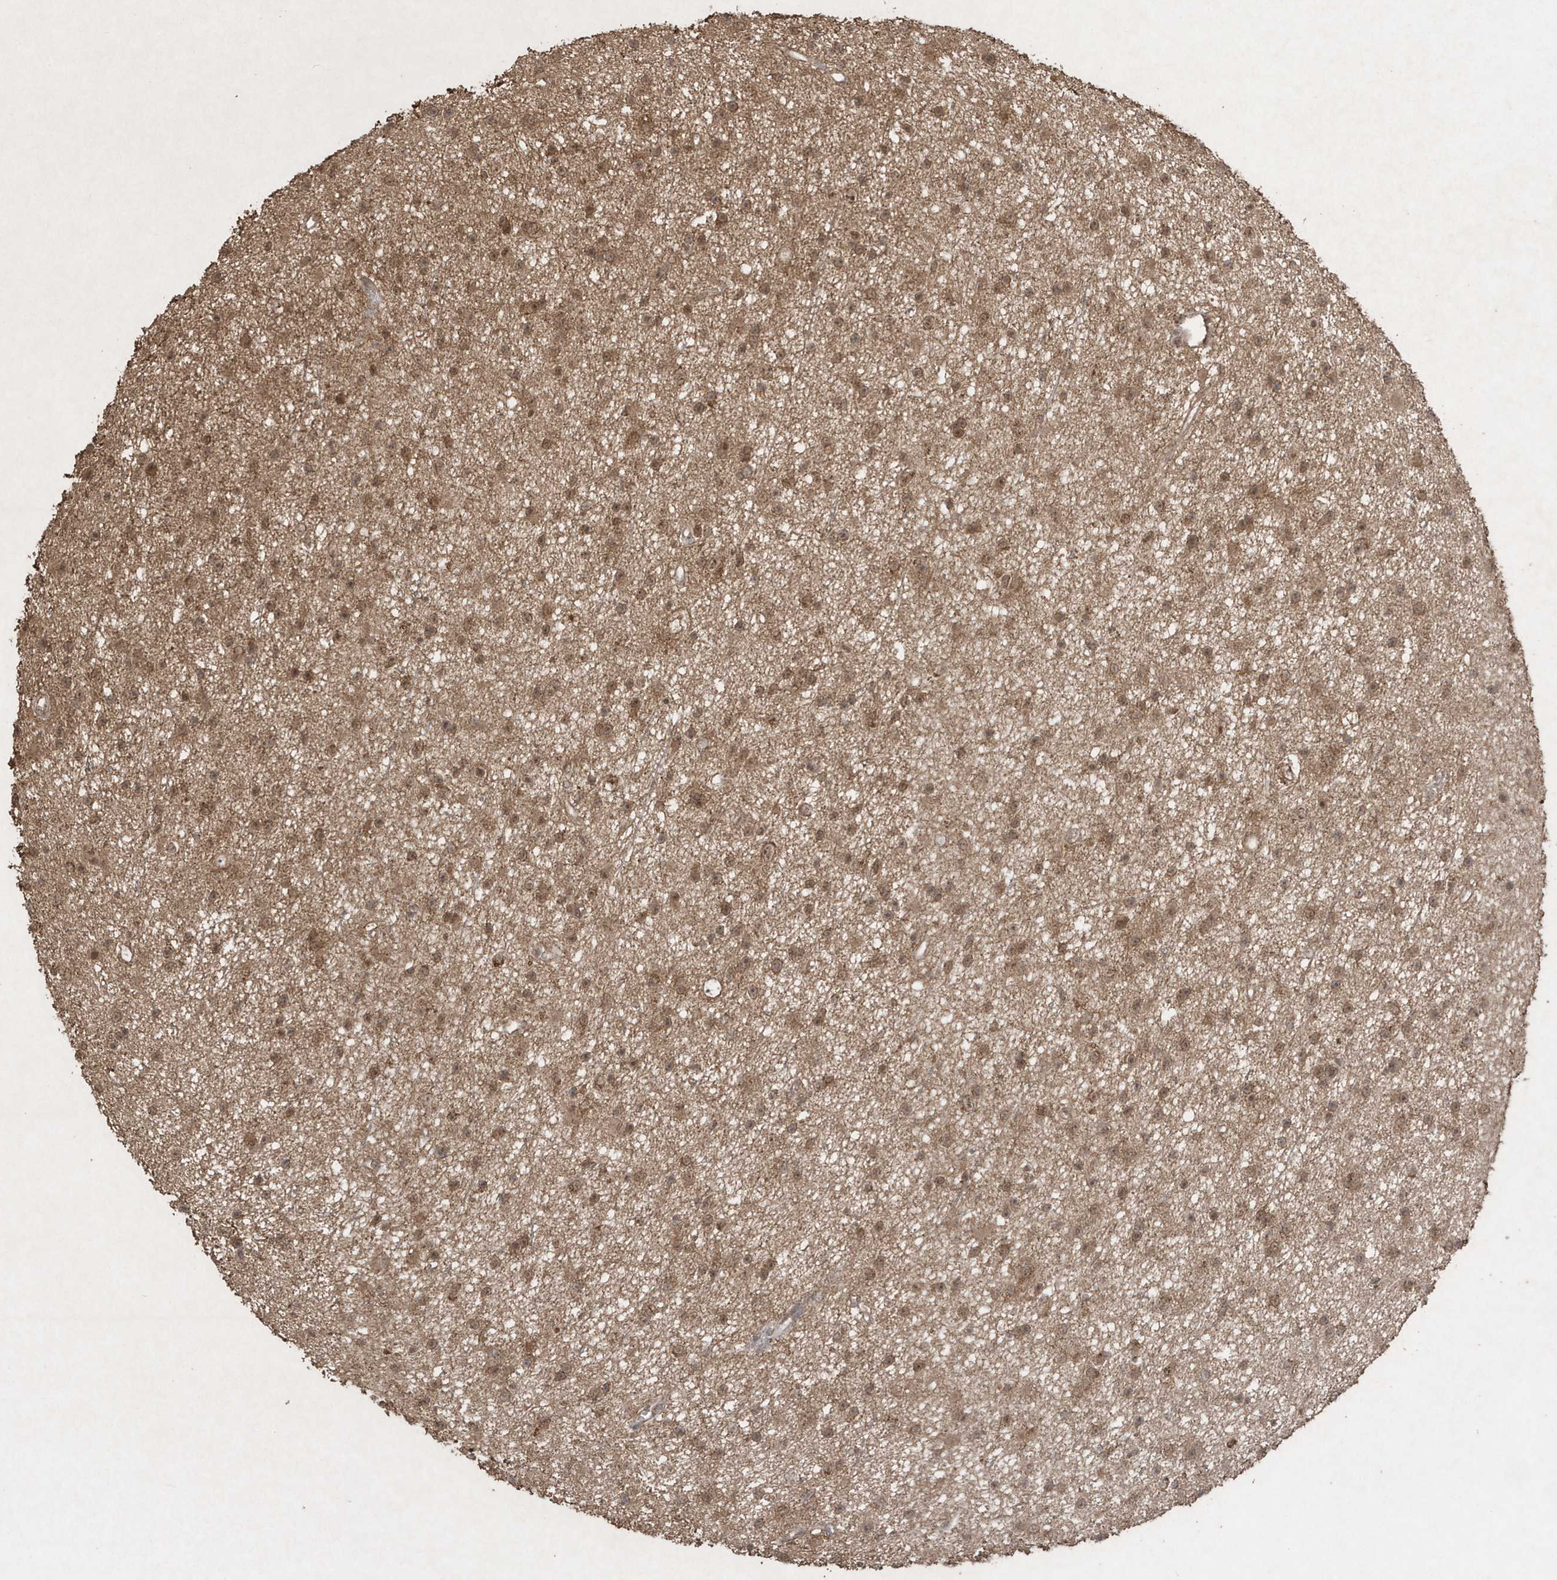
{"staining": {"intensity": "moderate", "quantity": ">75%", "location": "cytoplasmic/membranous,nuclear"}, "tissue": "glioma", "cell_type": "Tumor cells", "image_type": "cancer", "snomed": [{"axis": "morphology", "description": "Glioma, malignant, Low grade"}, {"axis": "topography", "description": "Cerebral cortex"}], "caption": "Glioma was stained to show a protein in brown. There is medium levels of moderate cytoplasmic/membranous and nuclear positivity in about >75% of tumor cells.", "gene": "PAXBP1", "patient": {"sex": "female", "age": 39}}